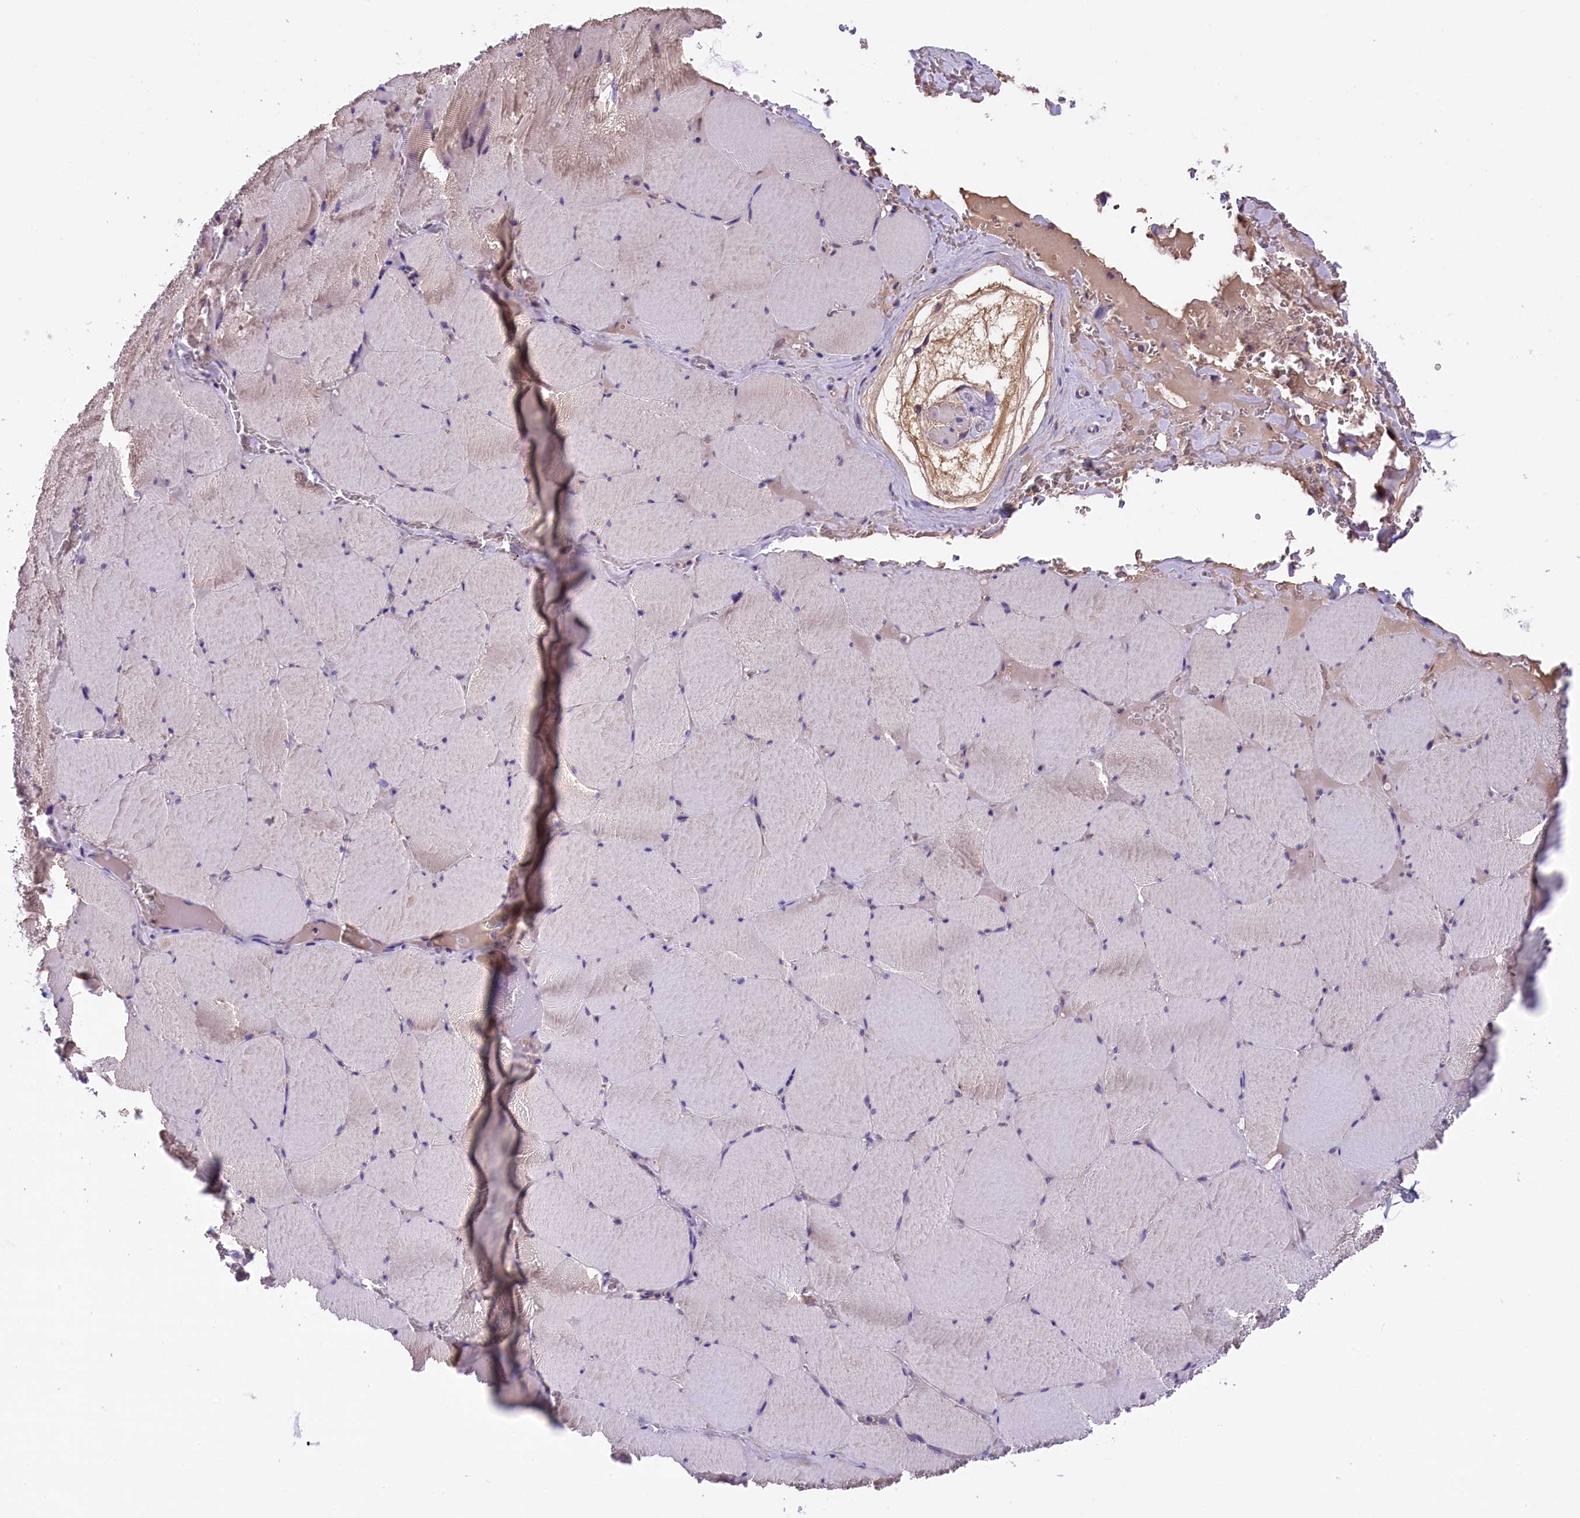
{"staining": {"intensity": "weak", "quantity": "25%-75%", "location": "cytoplasmic/membranous"}, "tissue": "skeletal muscle", "cell_type": "Myocytes", "image_type": "normal", "snomed": [{"axis": "morphology", "description": "Normal tissue, NOS"}, {"axis": "topography", "description": "Skeletal muscle"}, {"axis": "topography", "description": "Head-Neck"}], "caption": "Normal skeletal muscle exhibits weak cytoplasmic/membranous expression in about 25%-75% of myocytes (DAB (3,3'-diaminobenzidine) = brown stain, brightfield microscopy at high magnification)..", "gene": "CCDC32", "patient": {"sex": "male", "age": 66}}